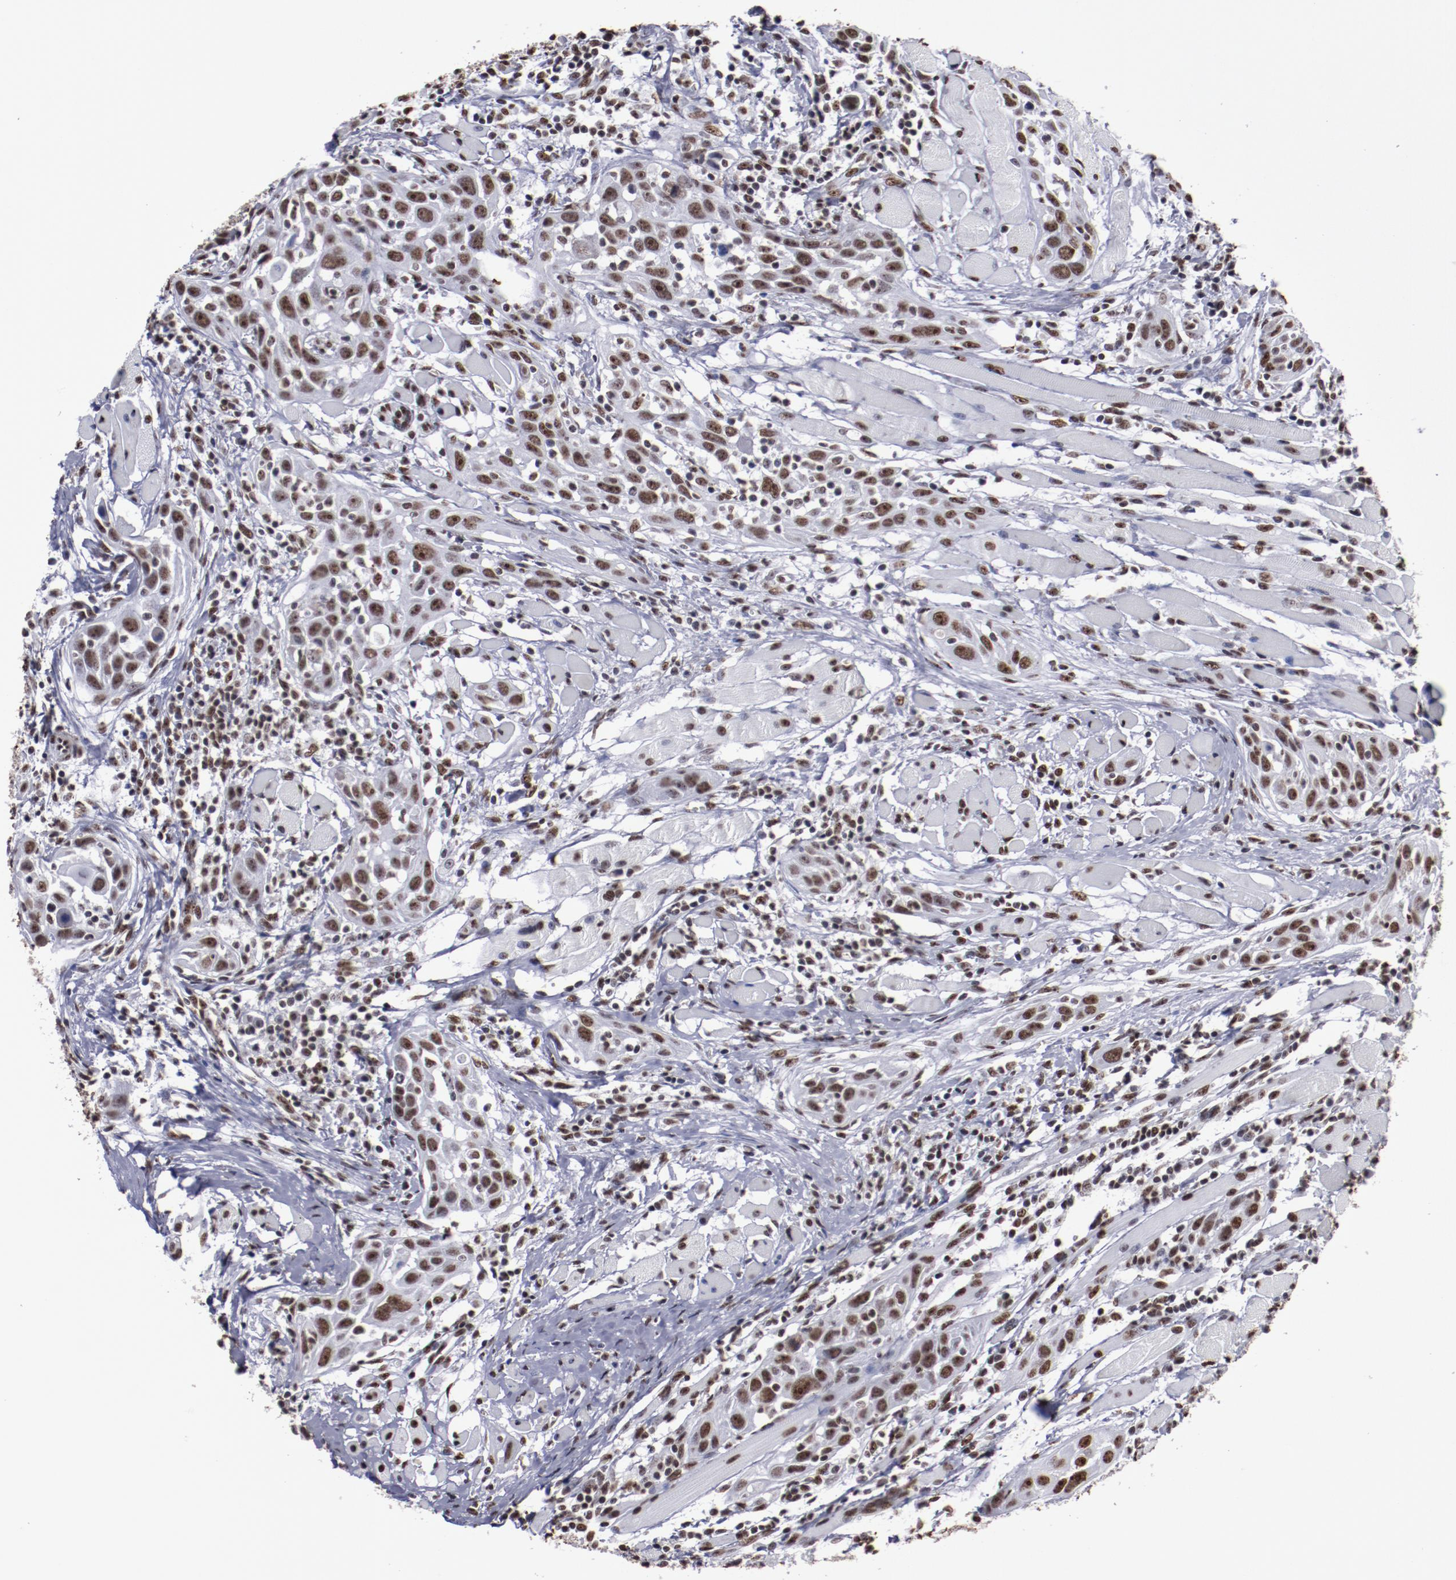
{"staining": {"intensity": "strong", "quantity": ">75%", "location": "nuclear"}, "tissue": "head and neck cancer", "cell_type": "Tumor cells", "image_type": "cancer", "snomed": [{"axis": "morphology", "description": "Squamous cell carcinoma, NOS"}, {"axis": "topography", "description": "Oral tissue"}, {"axis": "topography", "description": "Head-Neck"}], "caption": "An image of squamous cell carcinoma (head and neck) stained for a protein shows strong nuclear brown staining in tumor cells.", "gene": "HNRNPA2B1", "patient": {"sex": "female", "age": 50}}